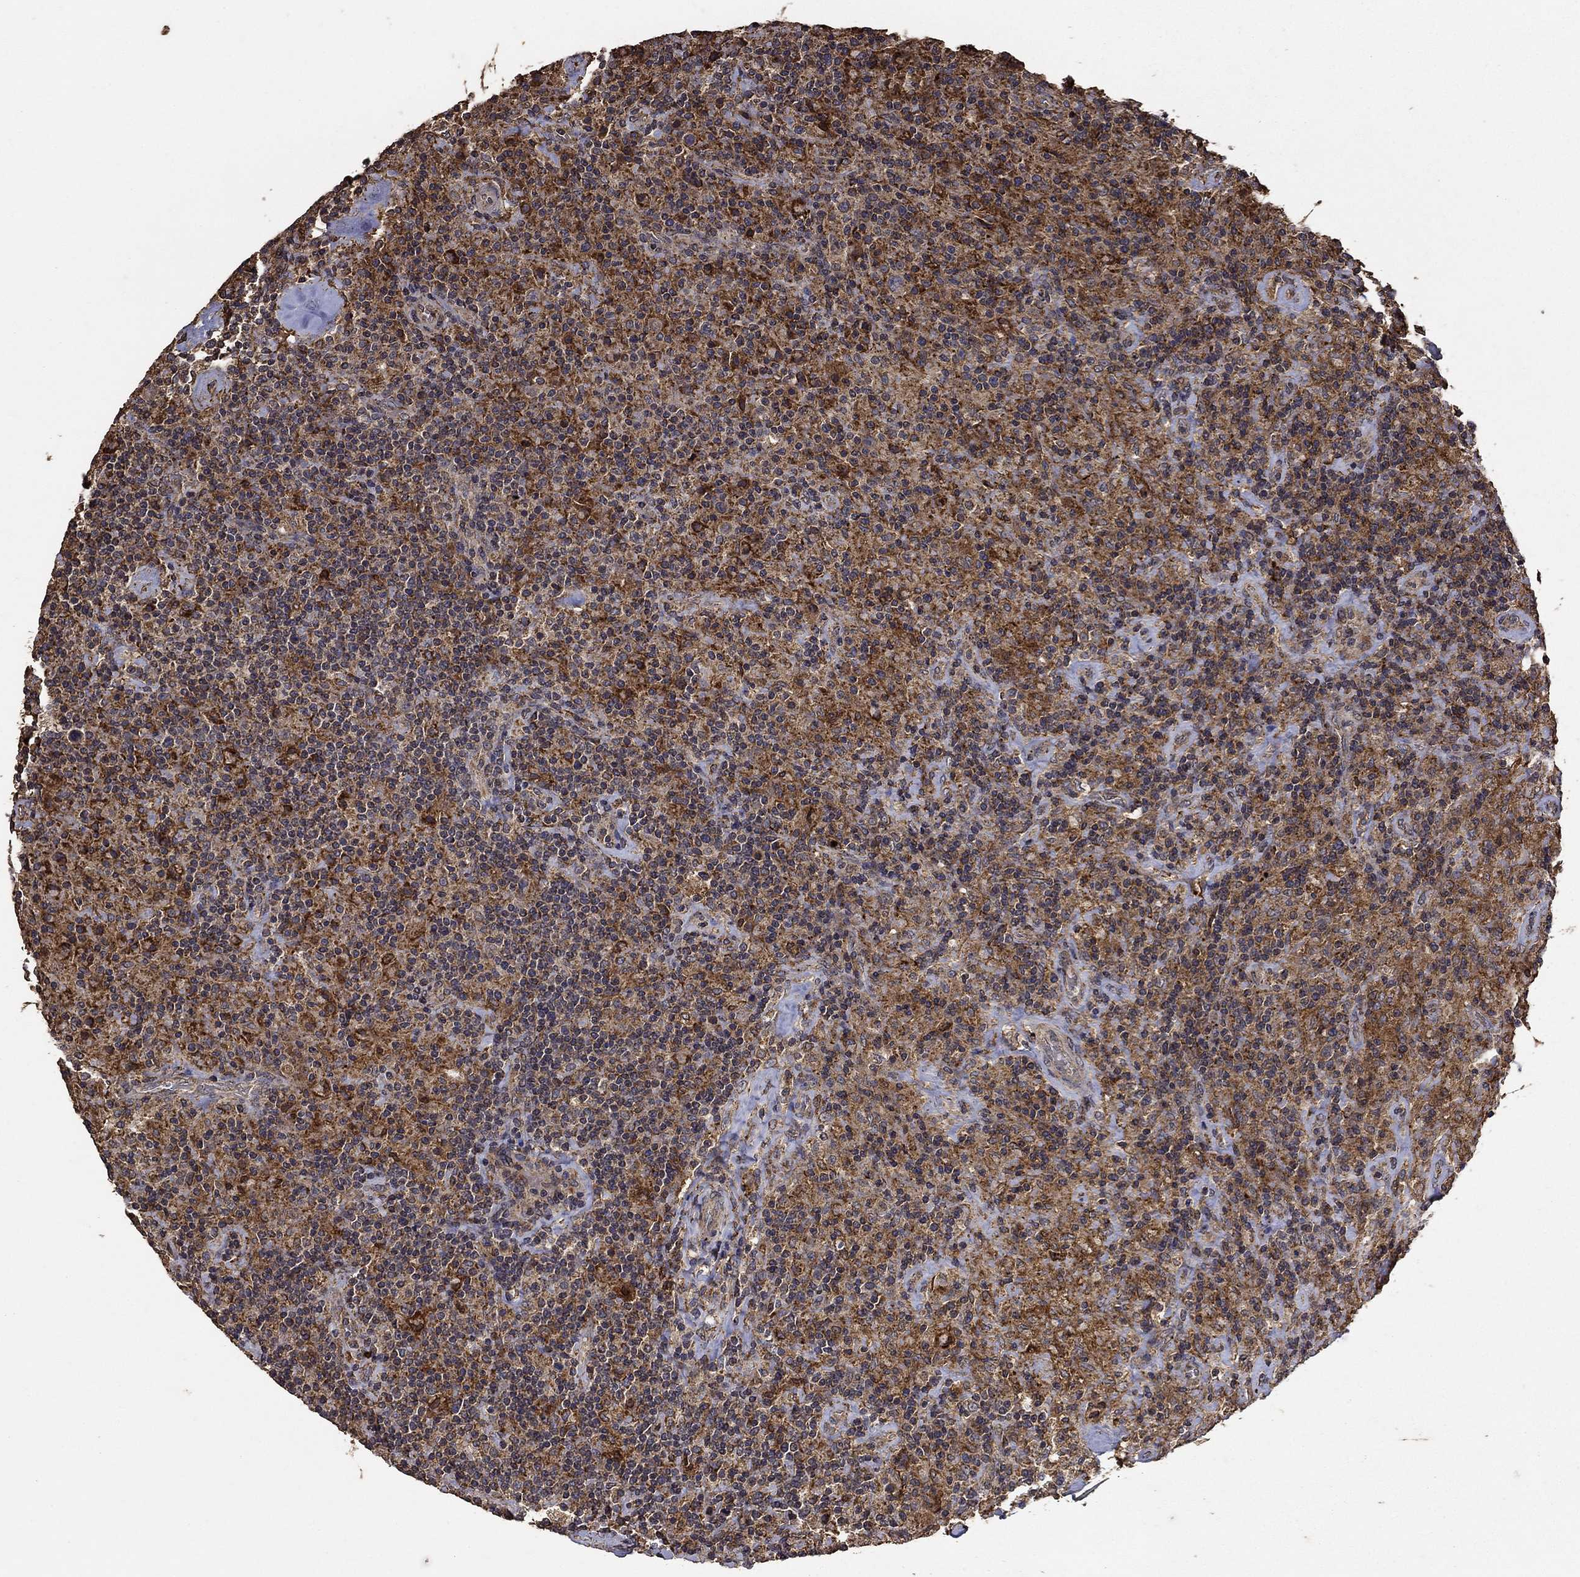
{"staining": {"intensity": "strong", "quantity": "25%-75%", "location": "cytoplasmic/membranous"}, "tissue": "lymphoma", "cell_type": "Tumor cells", "image_type": "cancer", "snomed": [{"axis": "morphology", "description": "Hodgkin's disease, NOS"}, {"axis": "topography", "description": "Lymph node"}], "caption": "Hodgkin's disease was stained to show a protein in brown. There is high levels of strong cytoplasmic/membranous positivity in approximately 25%-75% of tumor cells.", "gene": "IFRD1", "patient": {"sex": "male", "age": 70}}